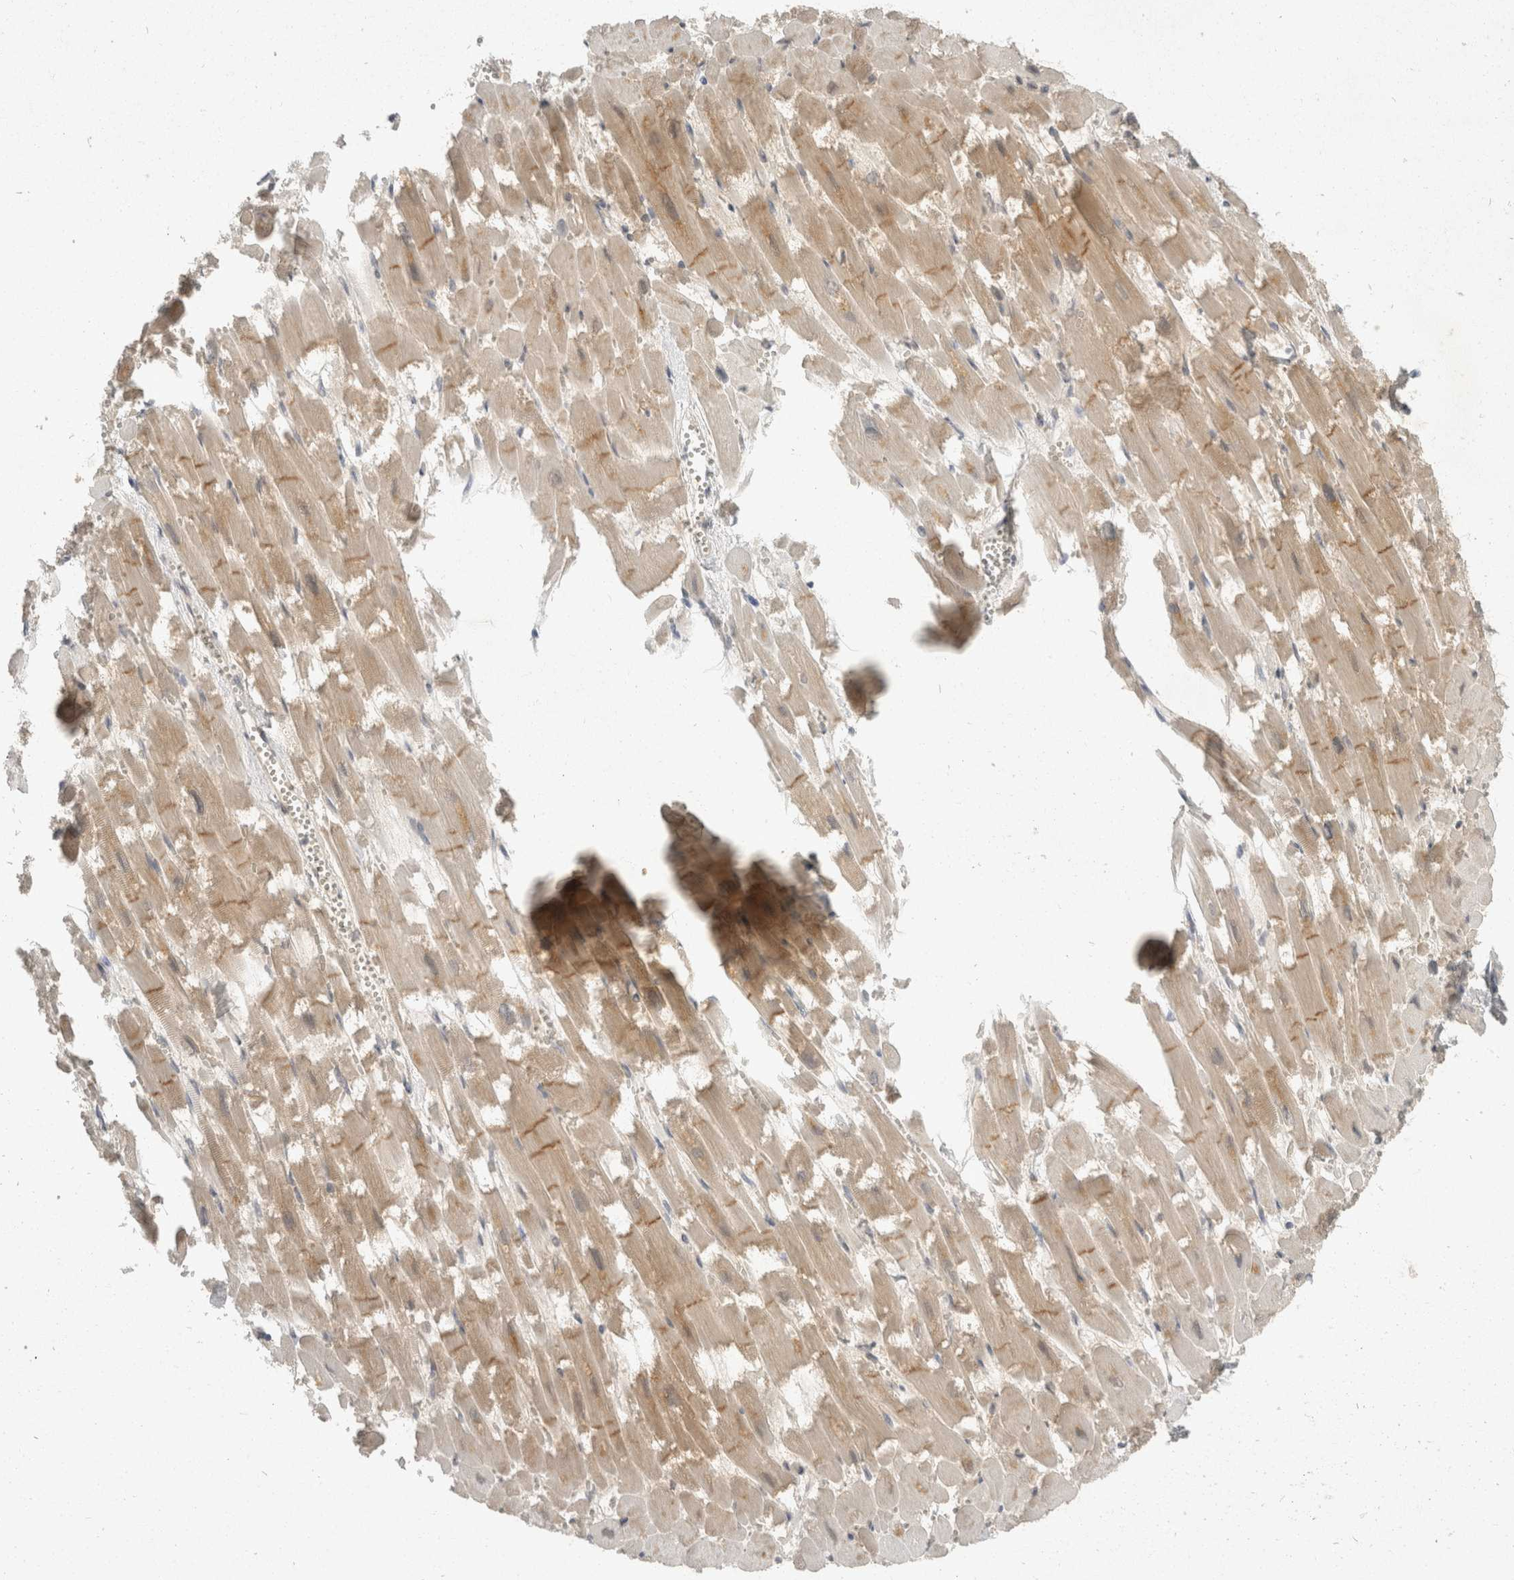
{"staining": {"intensity": "moderate", "quantity": "25%-75%", "location": "cytoplasmic/membranous"}, "tissue": "heart muscle", "cell_type": "Cardiomyocytes", "image_type": "normal", "snomed": [{"axis": "morphology", "description": "Normal tissue, NOS"}, {"axis": "topography", "description": "Heart"}], "caption": "Protein staining shows moderate cytoplasmic/membranous positivity in approximately 25%-75% of cardiomyocytes in unremarkable heart muscle. Nuclei are stained in blue.", "gene": "TOM1L2", "patient": {"sex": "male", "age": 54}}